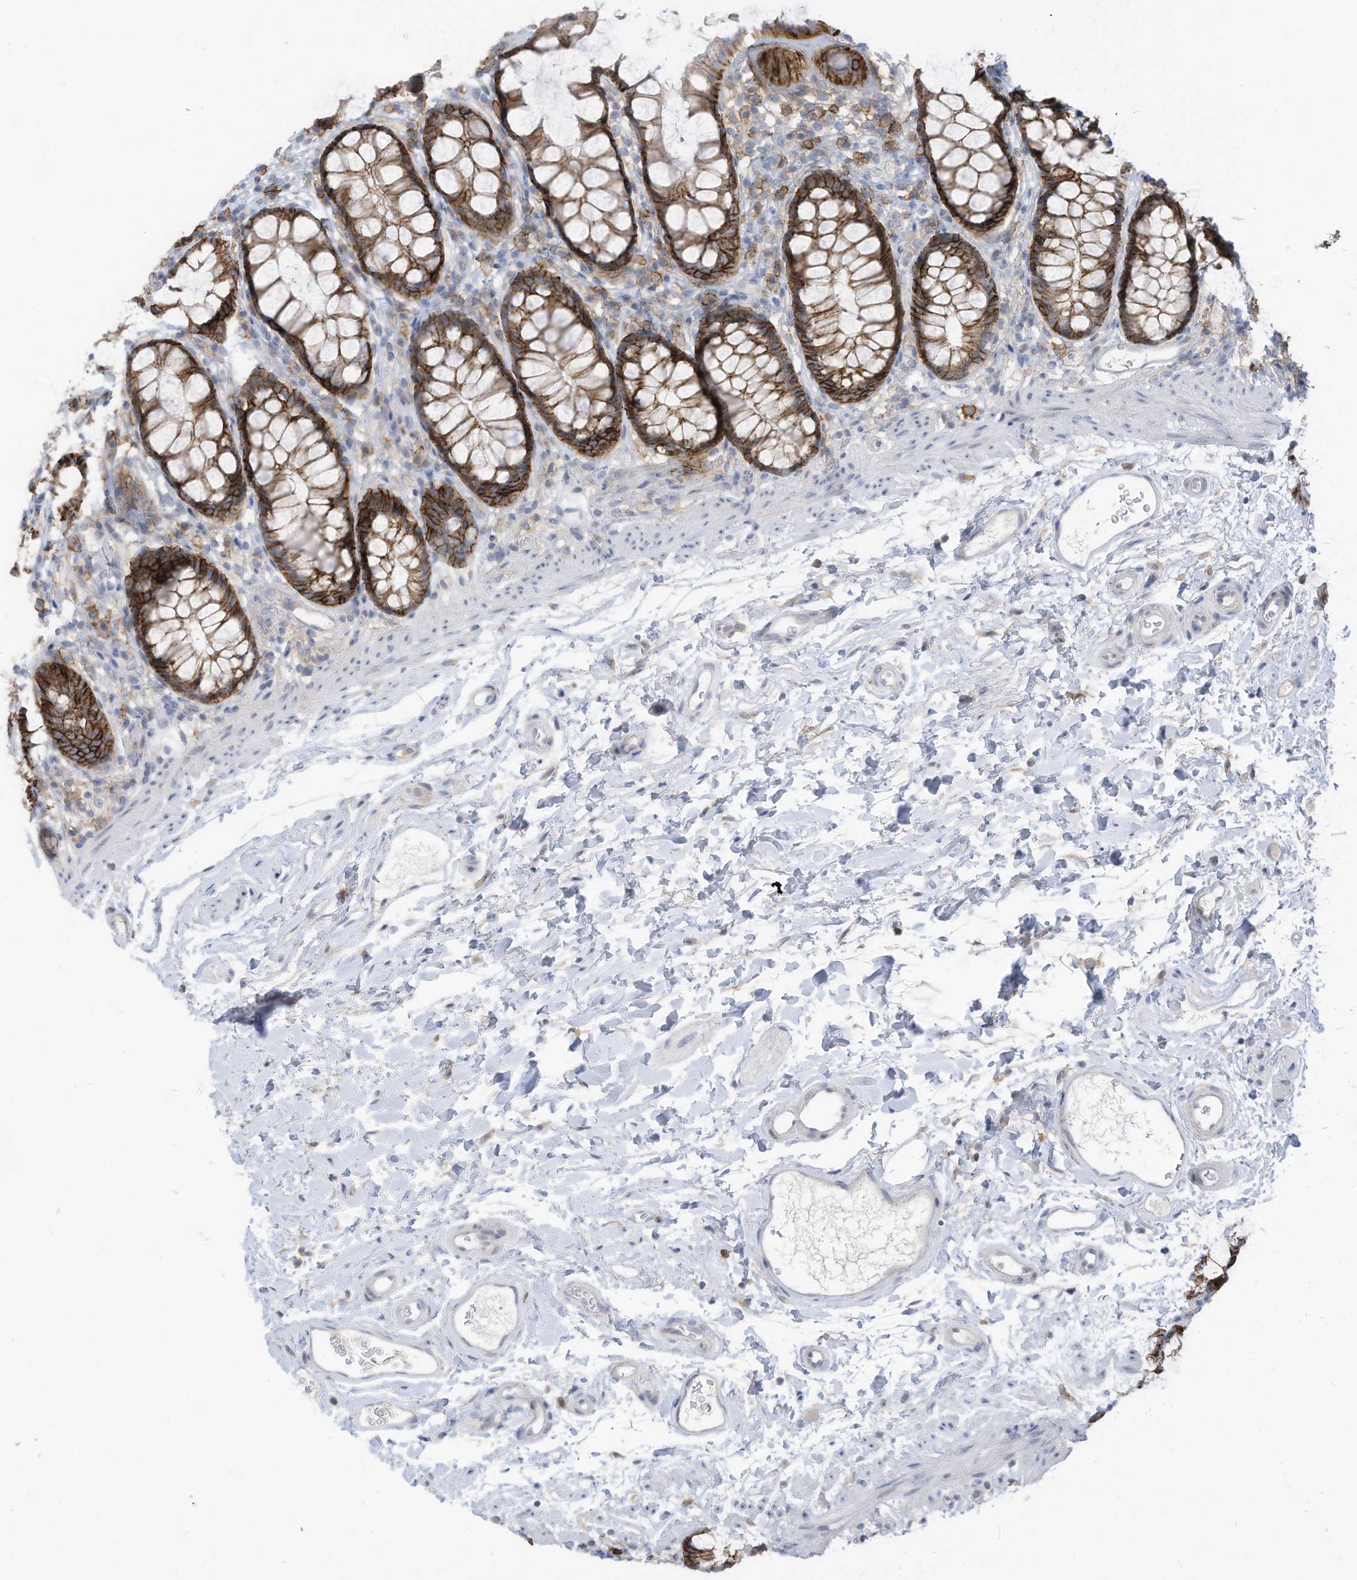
{"staining": {"intensity": "strong", "quantity": ">75%", "location": "cytoplasmic/membranous"}, "tissue": "rectum", "cell_type": "Glandular cells", "image_type": "normal", "snomed": [{"axis": "morphology", "description": "Normal tissue, NOS"}, {"axis": "topography", "description": "Rectum"}], "caption": "Immunohistochemical staining of normal rectum exhibits >75% levels of strong cytoplasmic/membranous protein expression in about >75% of glandular cells.", "gene": "SLC1A5", "patient": {"sex": "female", "age": 65}}